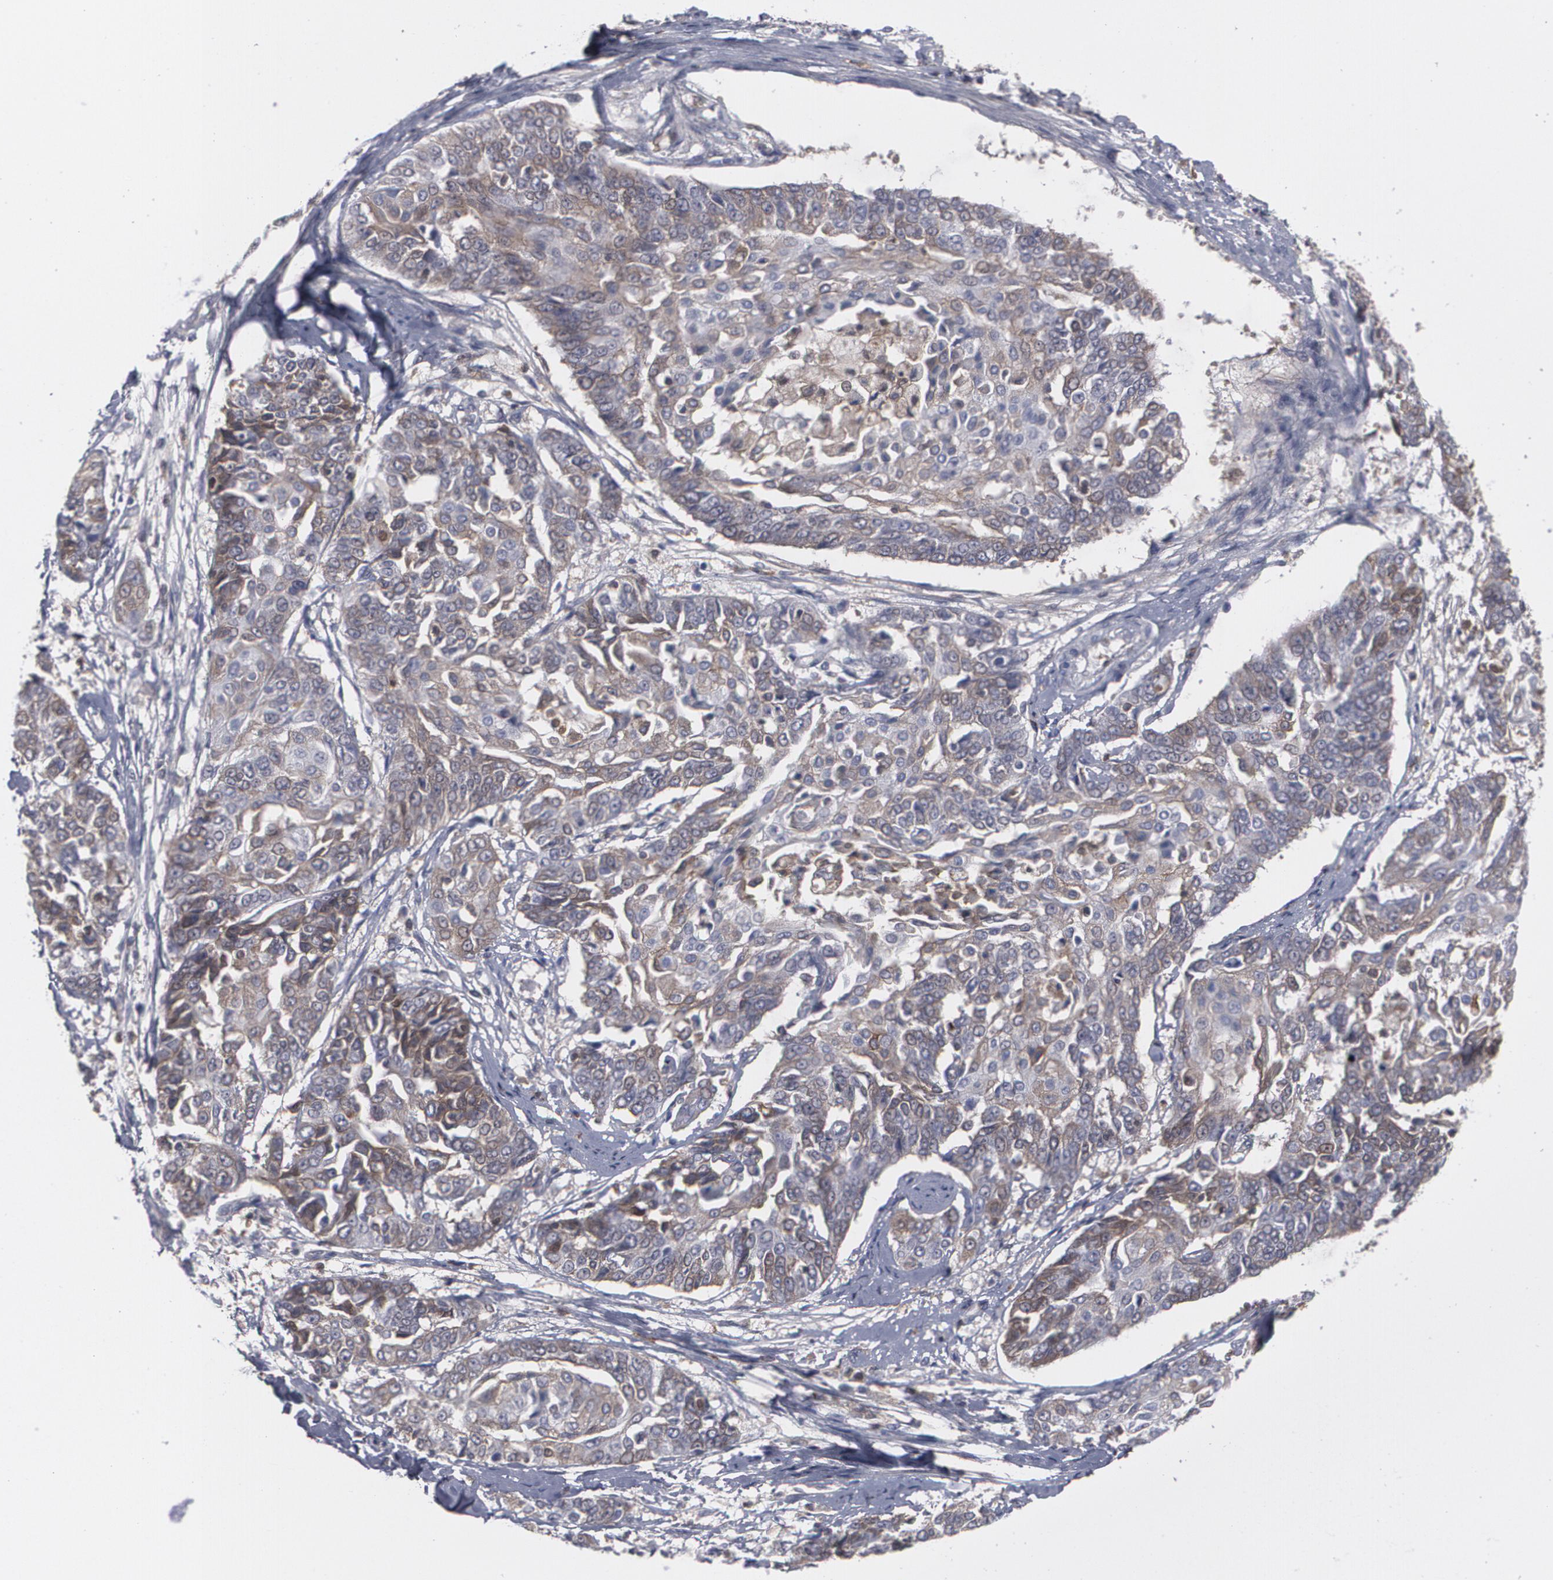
{"staining": {"intensity": "weak", "quantity": "<25%", "location": "cytoplasmic/membranous"}, "tissue": "cervical cancer", "cell_type": "Tumor cells", "image_type": "cancer", "snomed": [{"axis": "morphology", "description": "Adenocarcinoma, NOS"}, {"axis": "topography", "description": "Cervix"}], "caption": "High magnification brightfield microscopy of cervical cancer stained with DAB (3,3'-diaminobenzidine) (brown) and counterstained with hematoxylin (blue): tumor cells show no significant positivity.", "gene": "LRG1", "patient": {"sex": "female", "age": 49}}